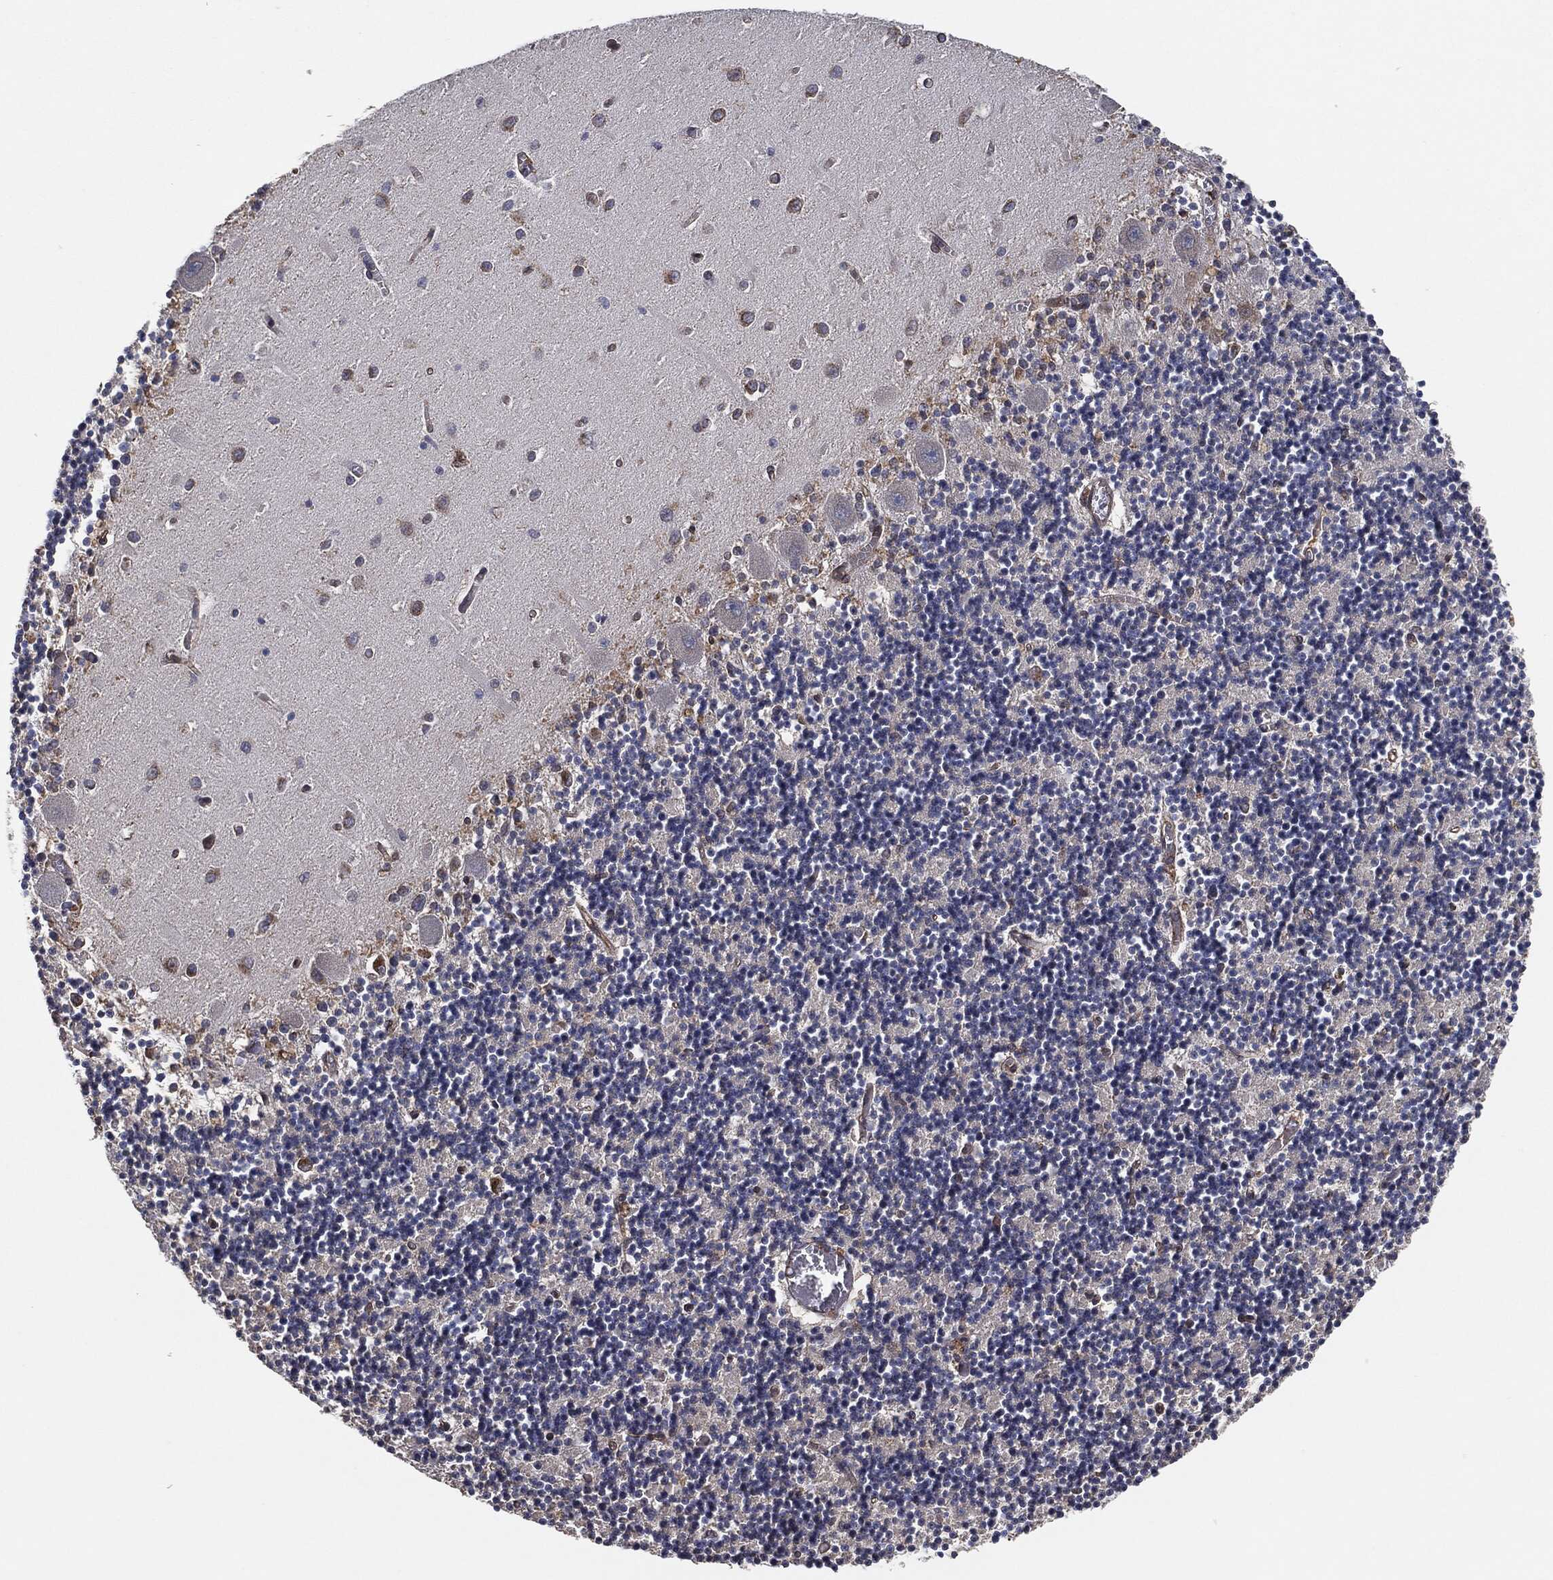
{"staining": {"intensity": "negative", "quantity": "none", "location": "none"}, "tissue": "cerebellum", "cell_type": "Cells in granular layer", "image_type": "normal", "snomed": [{"axis": "morphology", "description": "Normal tissue, NOS"}, {"axis": "topography", "description": "Cerebellum"}], "caption": "An IHC histopathology image of benign cerebellum is shown. There is no staining in cells in granular layer of cerebellum.", "gene": "CTNNA1", "patient": {"sex": "female", "age": 64}}